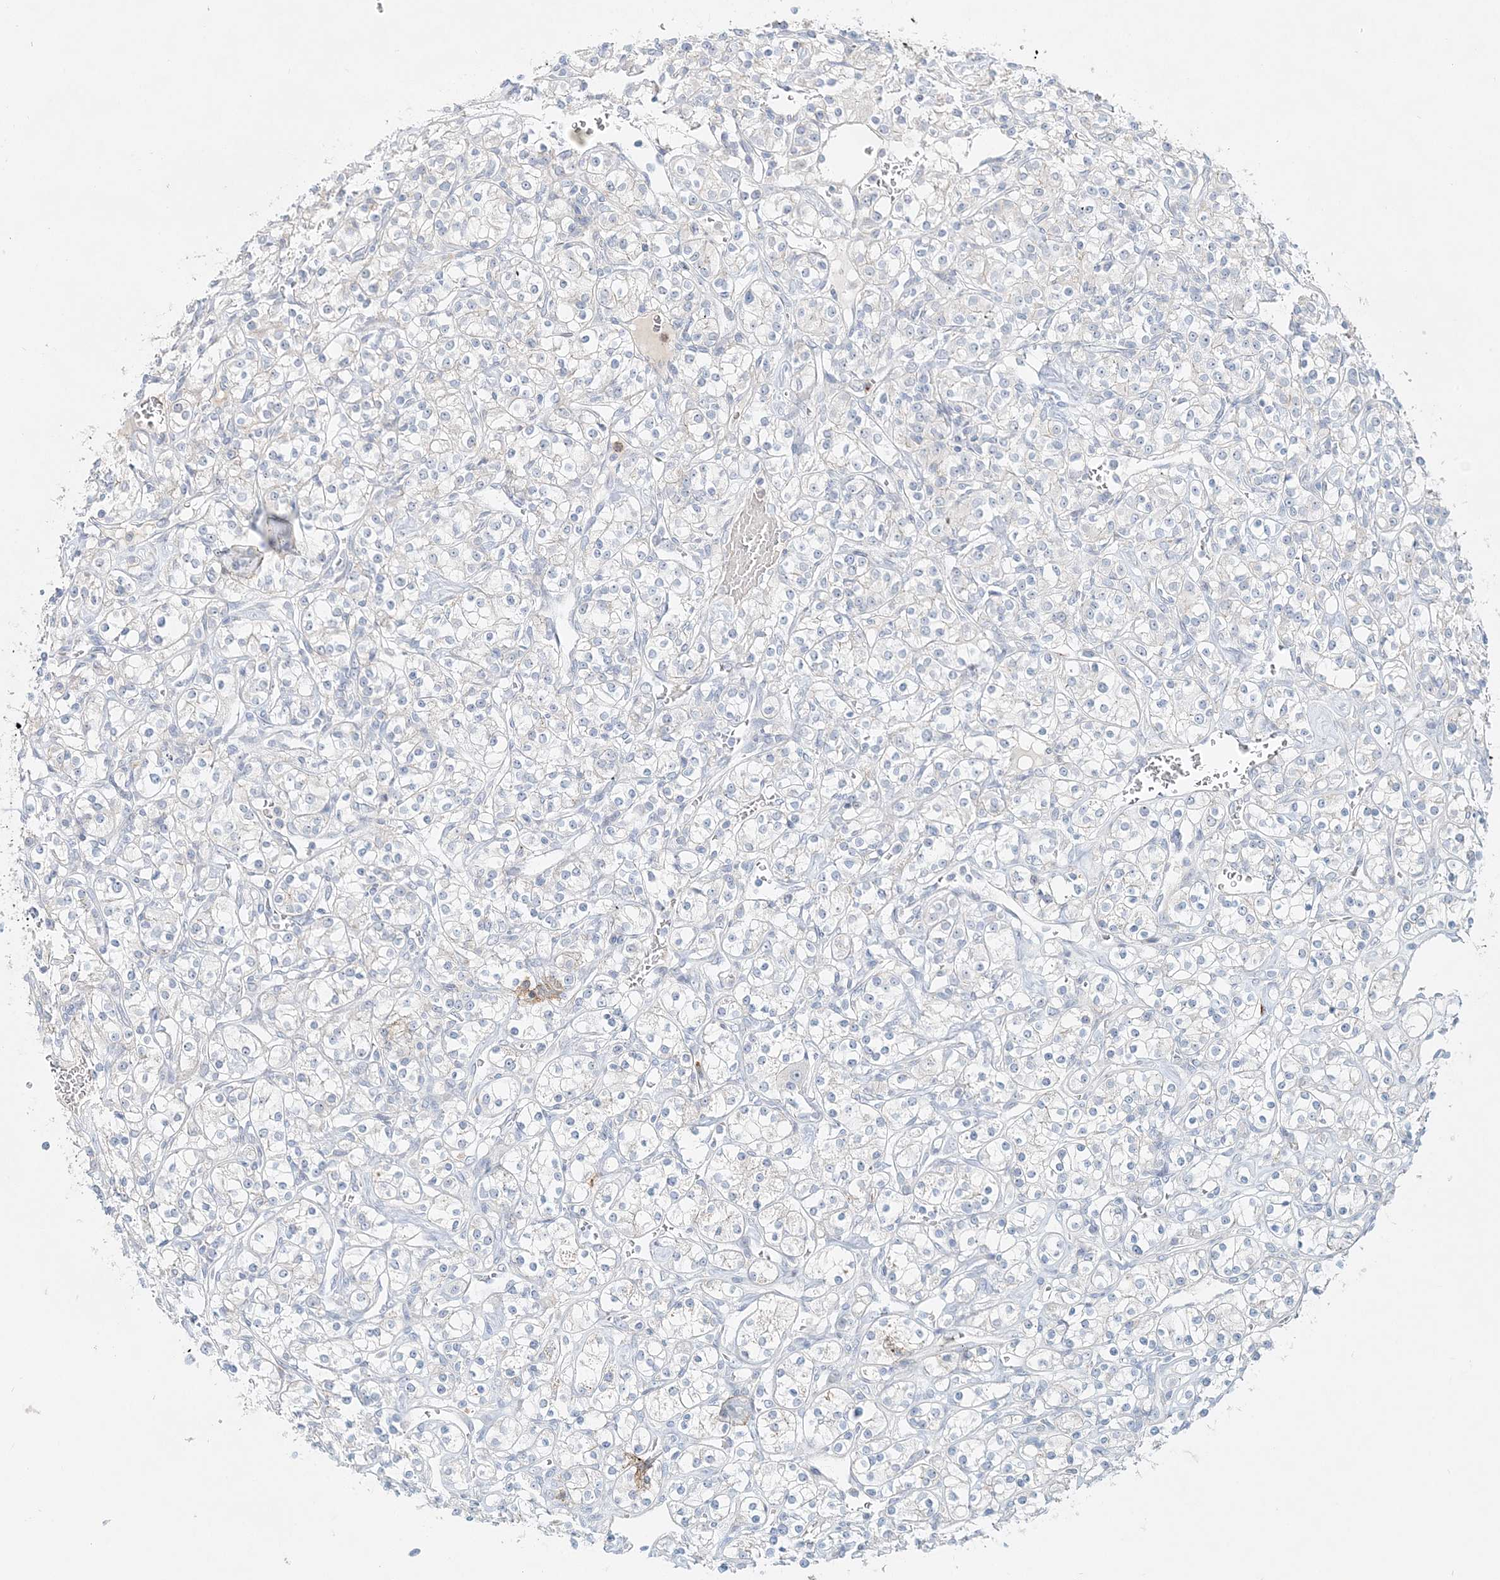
{"staining": {"intensity": "negative", "quantity": "none", "location": "none"}, "tissue": "renal cancer", "cell_type": "Tumor cells", "image_type": "cancer", "snomed": [{"axis": "morphology", "description": "Adenocarcinoma, NOS"}, {"axis": "topography", "description": "Kidney"}], "caption": "This photomicrograph is of renal cancer stained with immunohistochemistry (IHC) to label a protein in brown with the nuclei are counter-stained blue. There is no staining in tumor cells.", "gene": "DNAH5", "patient": {"sex": "male", "age": 77}}